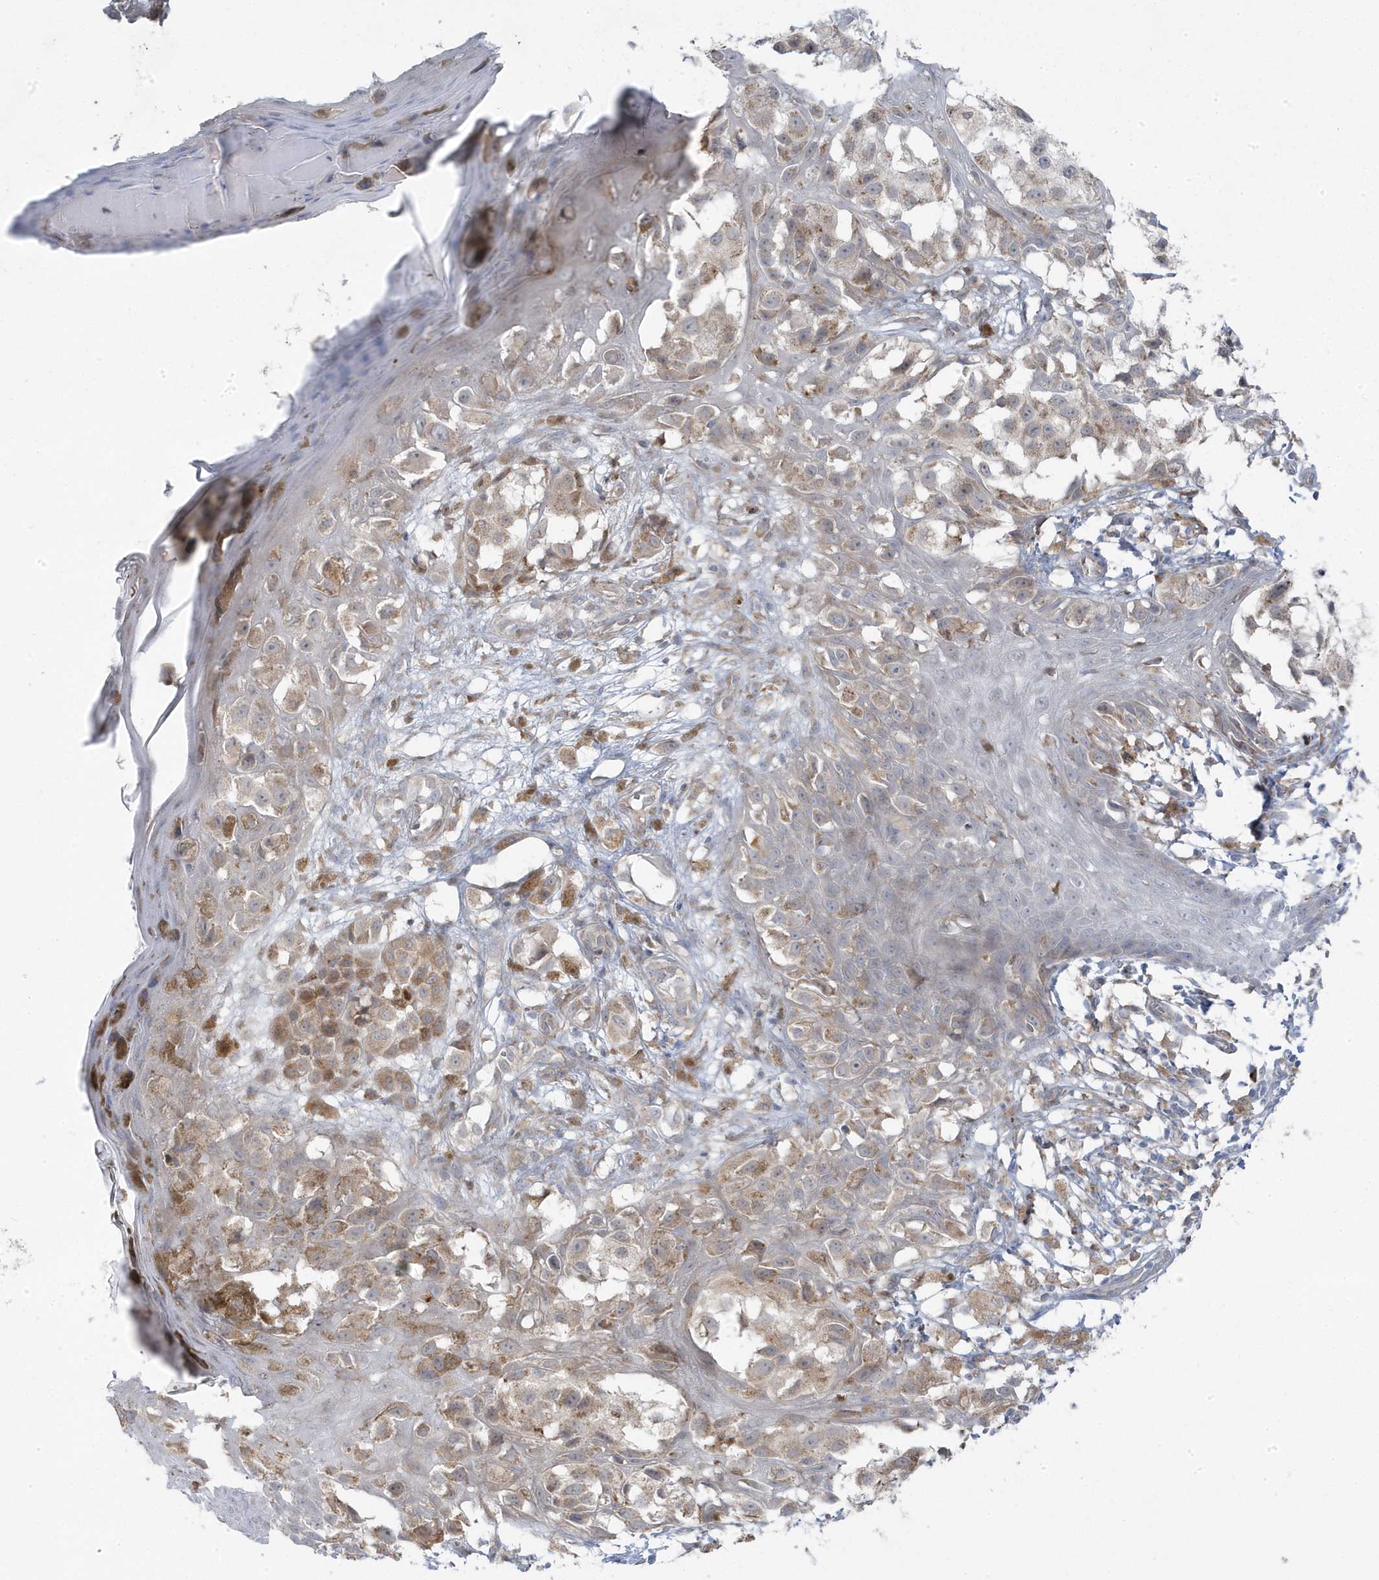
{"staining": {"intensity": "weak", "quantity": ">75%", "location": "cytoplasmic/membranous"}, "tissue": "melanoma", "cell_type": "Tumor cells", "image_type": "cancer", "snomed": [{"axis": "morphology", "description": "Malignant melanoma, NOS"}, {"axis": "topography", "description": "Skin of leg"}], "caption": "Immunohistochemistry photomicrograph of malignant melanoma stained for a protein (brown), which exhibits low levels of weak cytoplasmic/membranous expression in about >75% of tumor cells.", "gene": "ZNF654", "patient": {"sex": "female", "age": 72}}